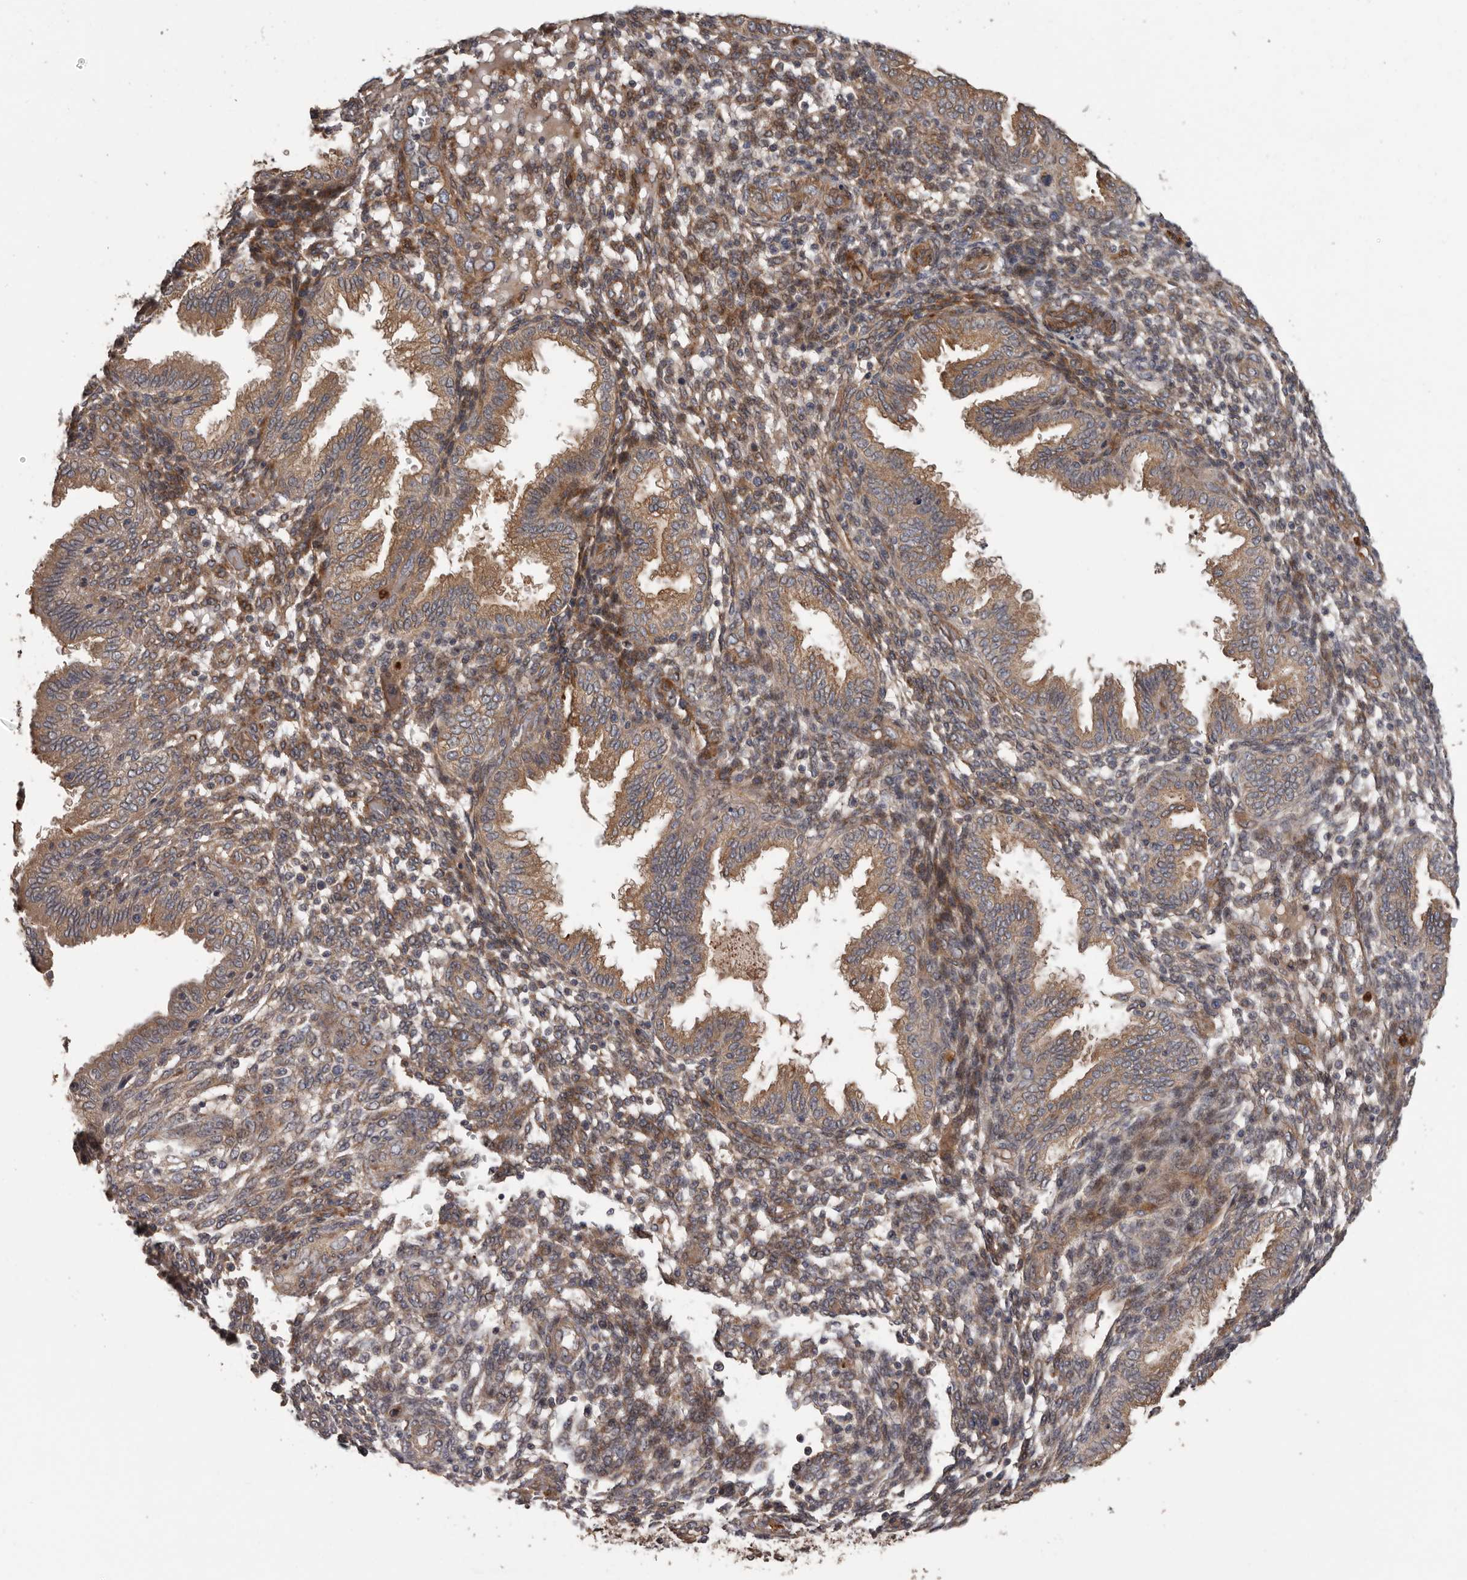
{"staining": {"intensity": "moderate", "quantity": ">75%", "location": "cytoplasmic/membranous"}, "tissue": "endometrium", "cell_type": "Cells in endometrial stroma", "image_type": "normal", "snomed": [{"axis": "morphology", "description": "Normal tissue, NOS"}, {"axis": "topography", "description": "Endometrium"}], "caption": "Protein analysis of normal endometrium demonstrates moderate cytoplasmic/membranous positivity in about >75% of cells in endometrial stroma.", "gene": "ARHGEF5", "patient": {"sex": "female", "age": 33}}